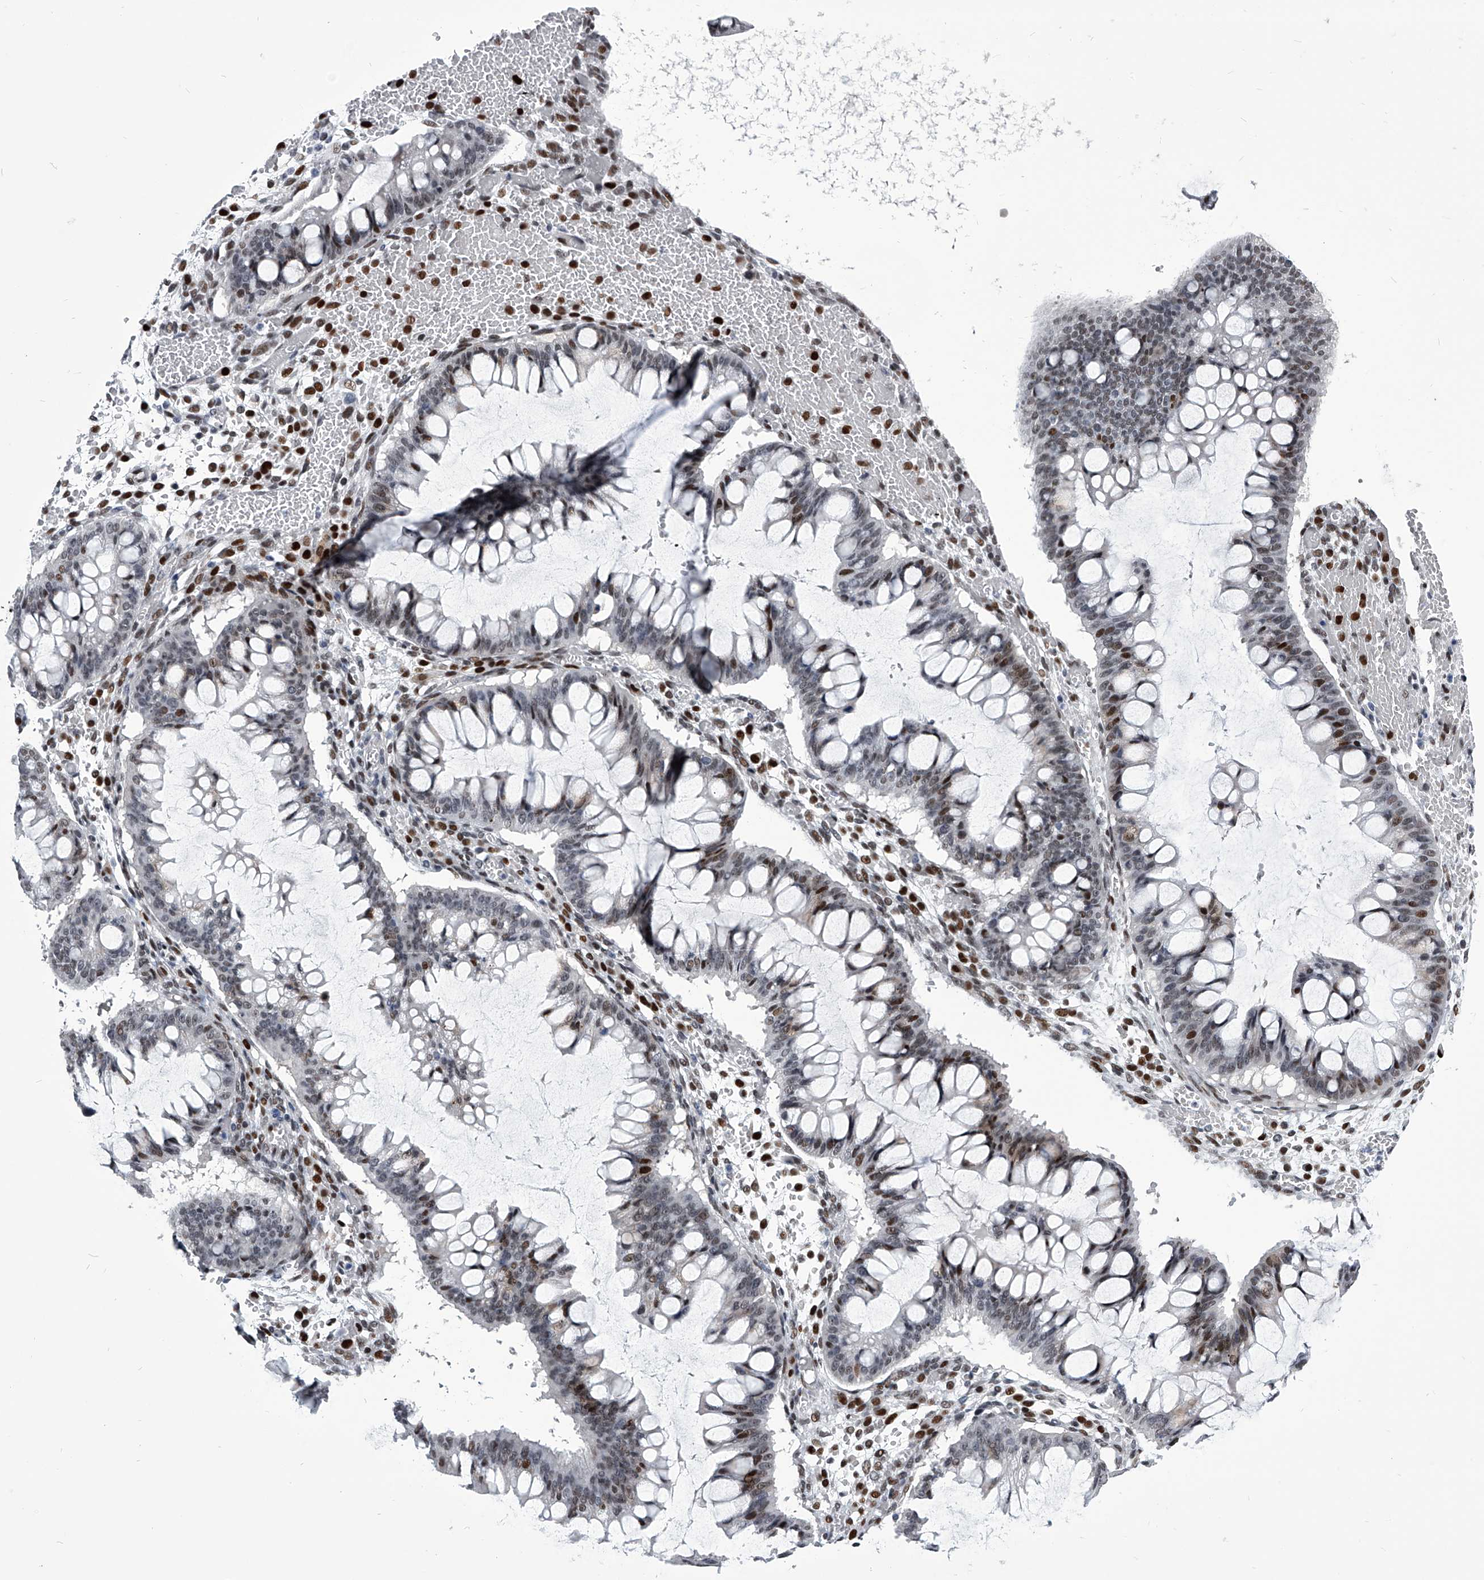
{"staining": {"intensity": "strong", "quantity": "<25%", "location": "nuclear"}, "tissue": "ovarian cancer", "cell_type": "Tumor cells", "image_type": "cancer", "snomed": [{"axis": "morphology", "description": "Cystadenocarcinoma, mucinous, NOS"}, {"axis": "topography", "description": "Ovary"}], "caption": "High-magnification brightfield microscopy of ovarian cancer (mucinous cystadenocarcinoma) stained with DAB (3,3'-diaminobenzidine) (brown) and counterstained with hematoxylin (blue). tumor cells exhibit strong nuclear staining is seen in approximately<25% of cells. (DAB (3,3'-diaminobenzidine) = brown stain, brightfield microscopy at high magnification).", "gene": "CMTR1", "patient": {"sex": "female", "age": 73}}